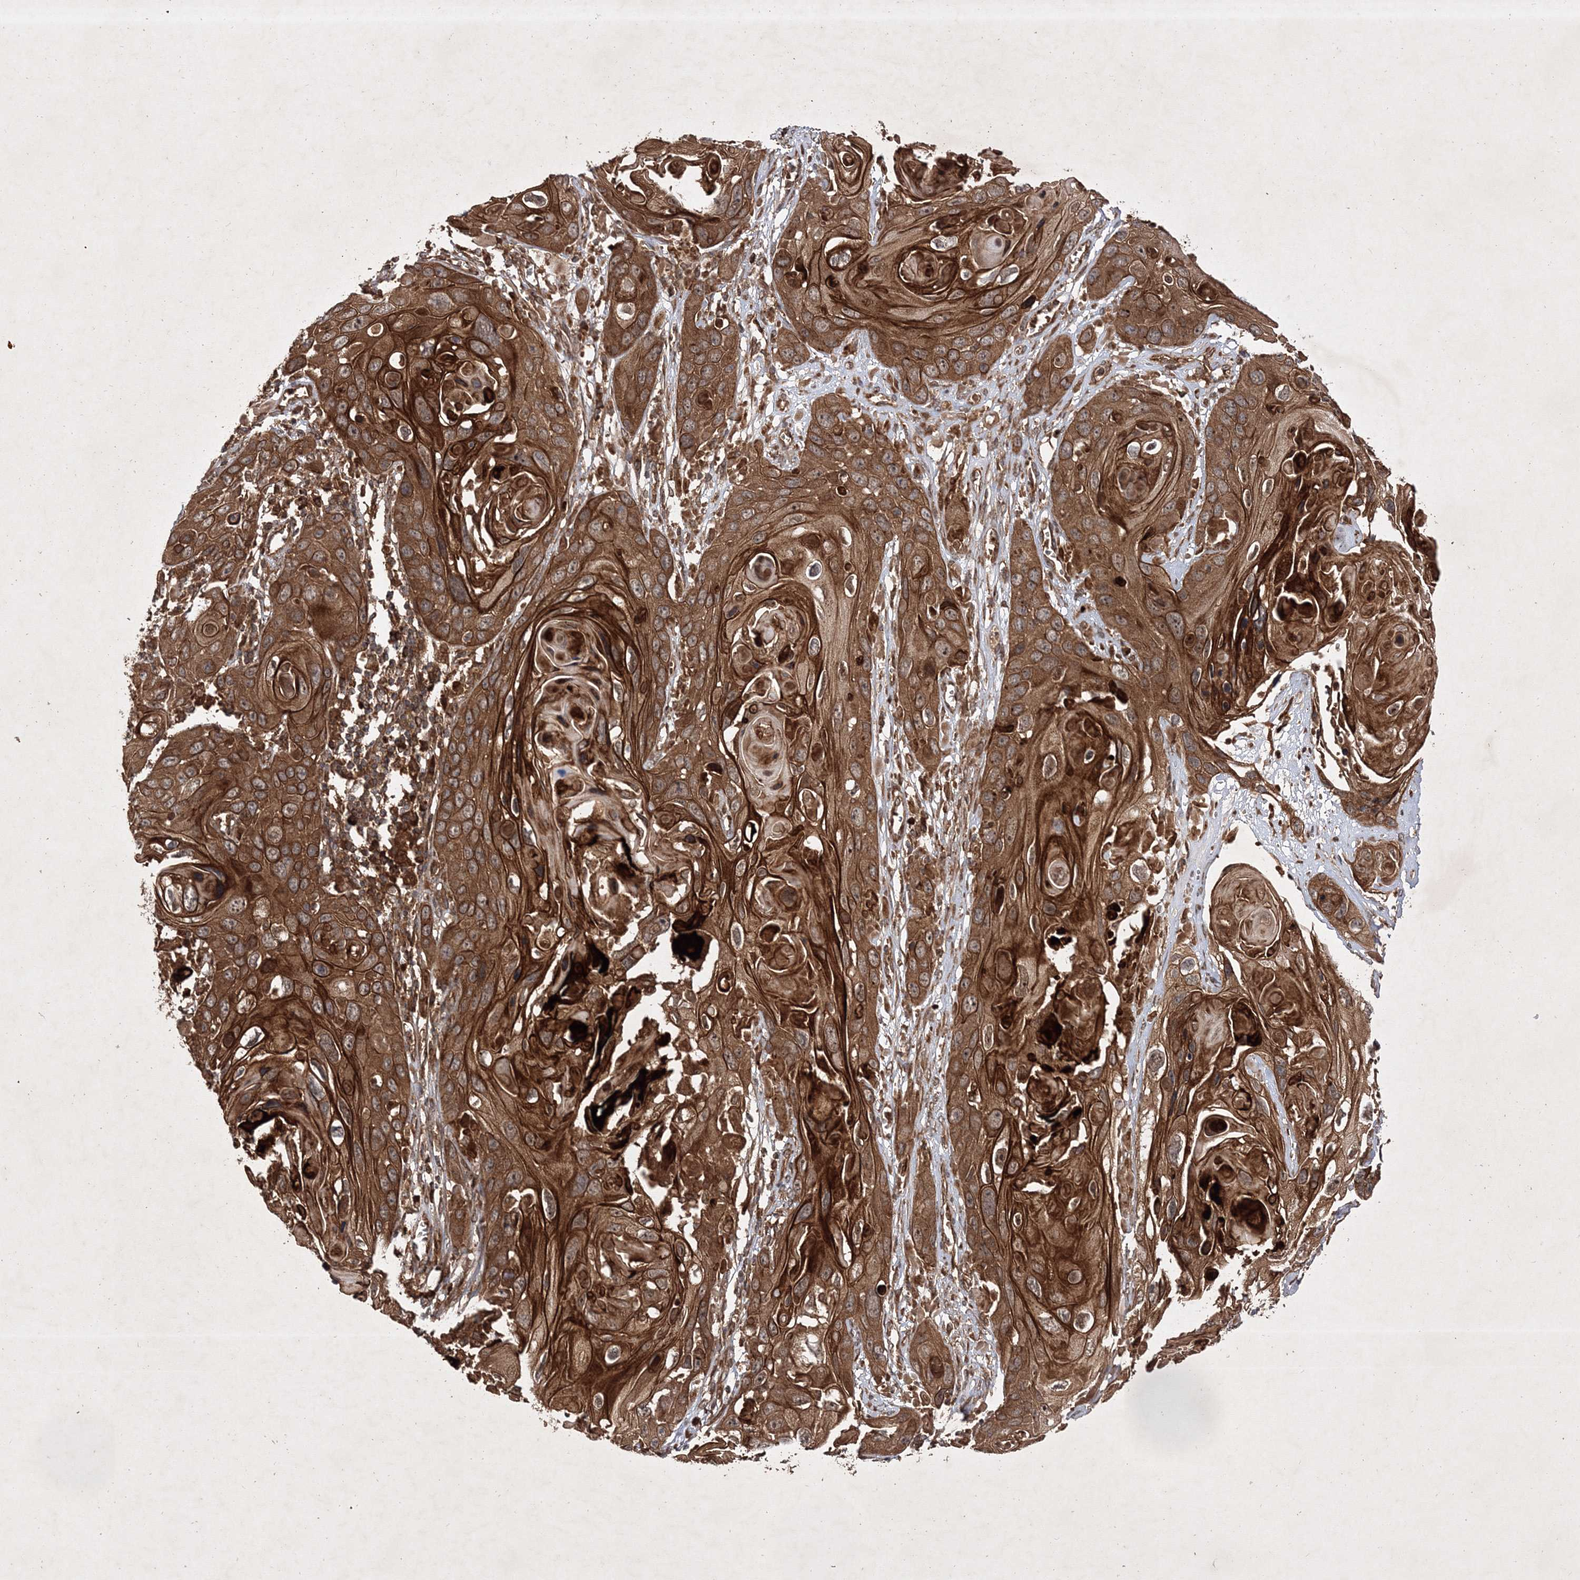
{"staining": {"intensity": "strong", "quantity": ">75%", "location": "cytoplasmic/membranous"}, "tissue": "skin cancer", "cell_type": "Tumor cells", "image_type": "cancer", "snomed": [{"axis": "morphology", "description": "Squamous cell carcinoma, NOS"}, {"axis": "topography", "description": "Skin"}], "caption": "Protein staining demonstrates strong cytoplasmic/membranous expression in about >75% of tumor cells in squamous cell carcinoma (skin).", "gene": "DNAJC13", "patient": {"sex": "male", "age": 55}}